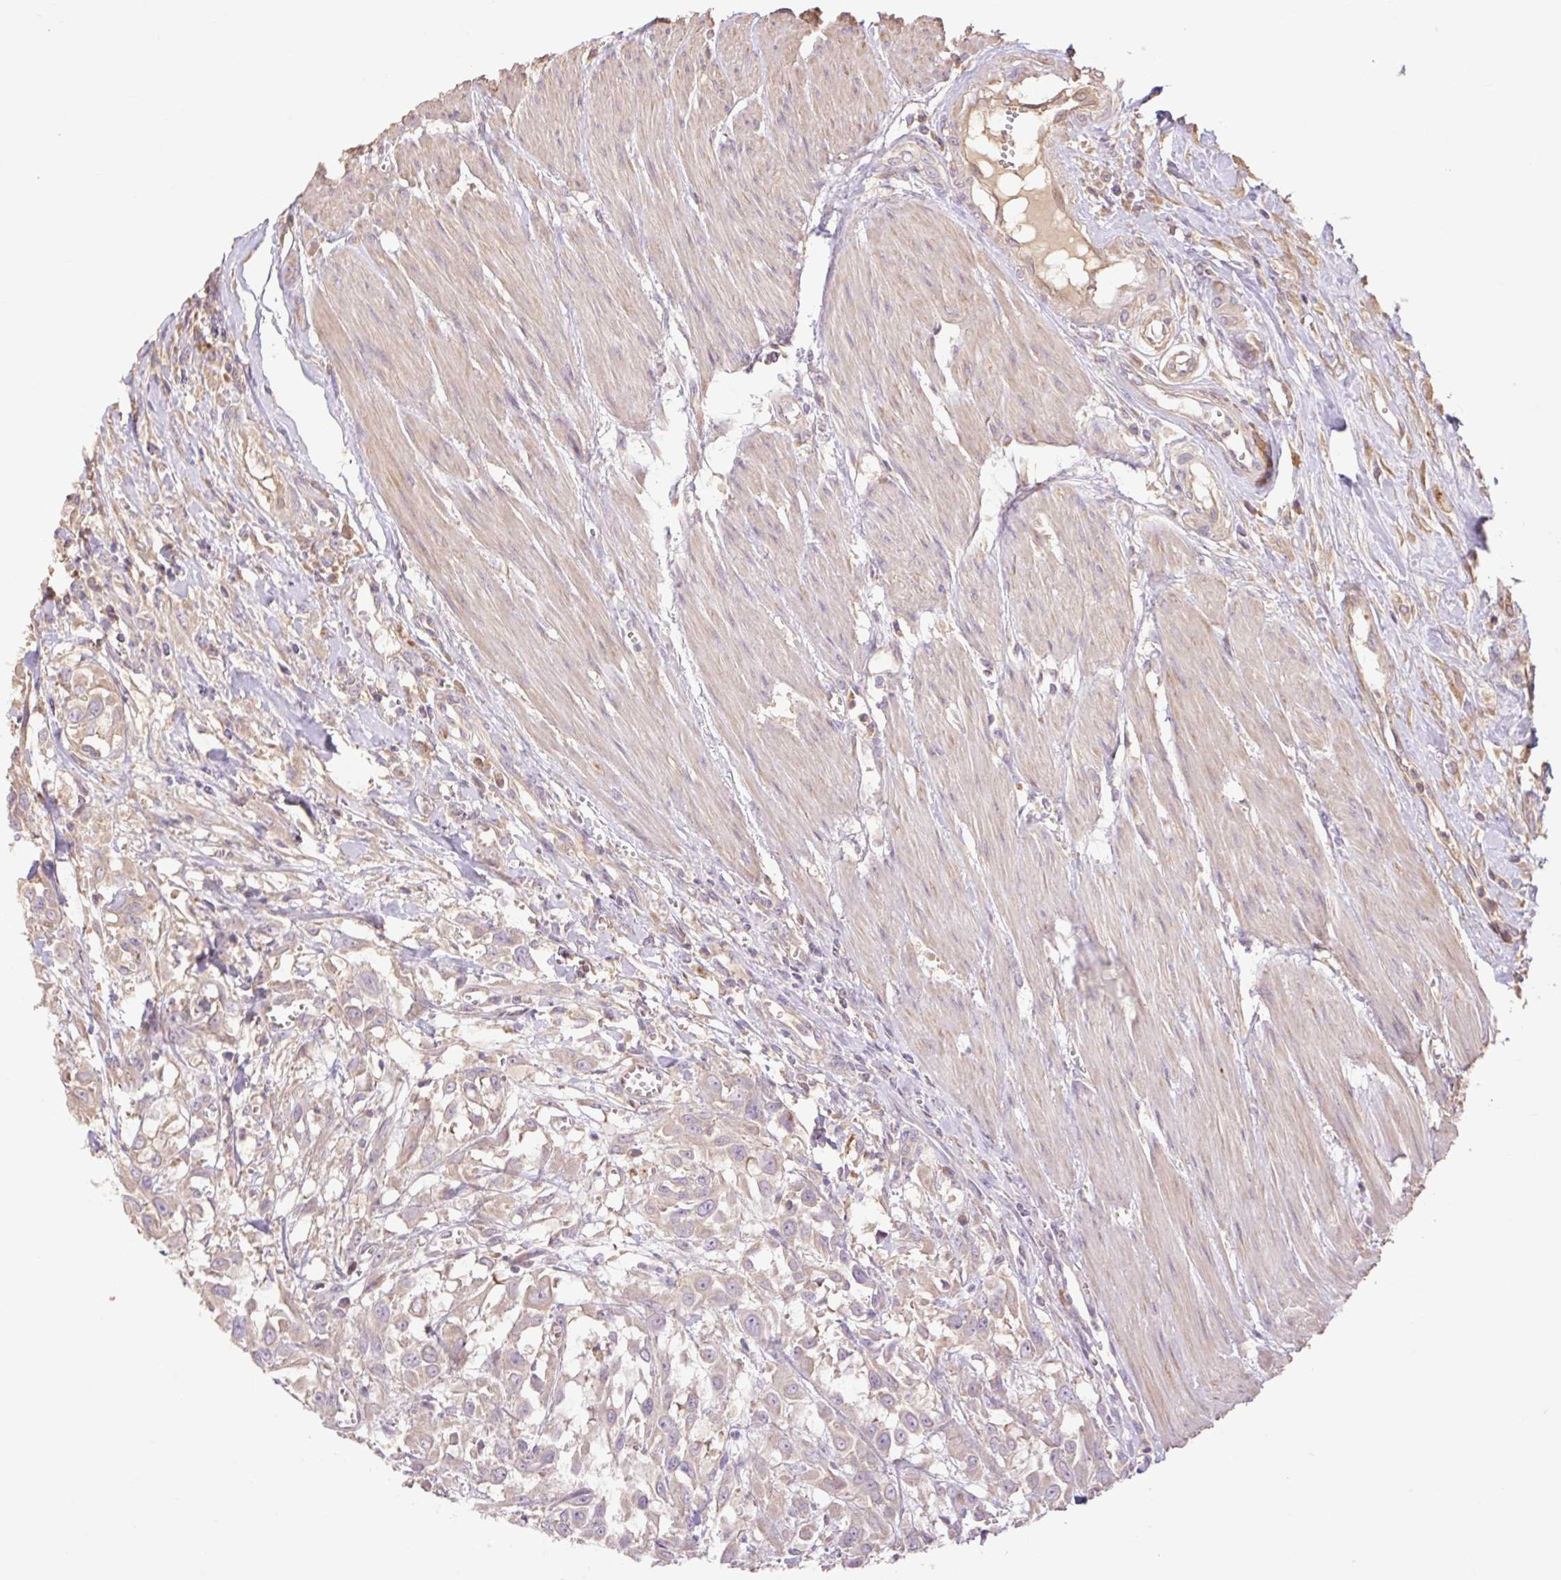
{"staining": {"intensity": "weak", "quantity": "<25%", "location": "cytoplasmic/membranous"}, "tissue": "urothelial cancer", "cell_type": "Tumor cells", "image_type": "cancer", "snomed": [{"axis": "morphology", "description": "Urothelial carcinoma, High grade"}, {"axis": "topography", "description": "Urinary bladder"}], "caption": "This is an immunohistochemistry (IHC) image of human urothelial cancer. There is no expression in tumor cells.", "gene": "DESI1", "patient": {"sex": "male", "age": 57}}